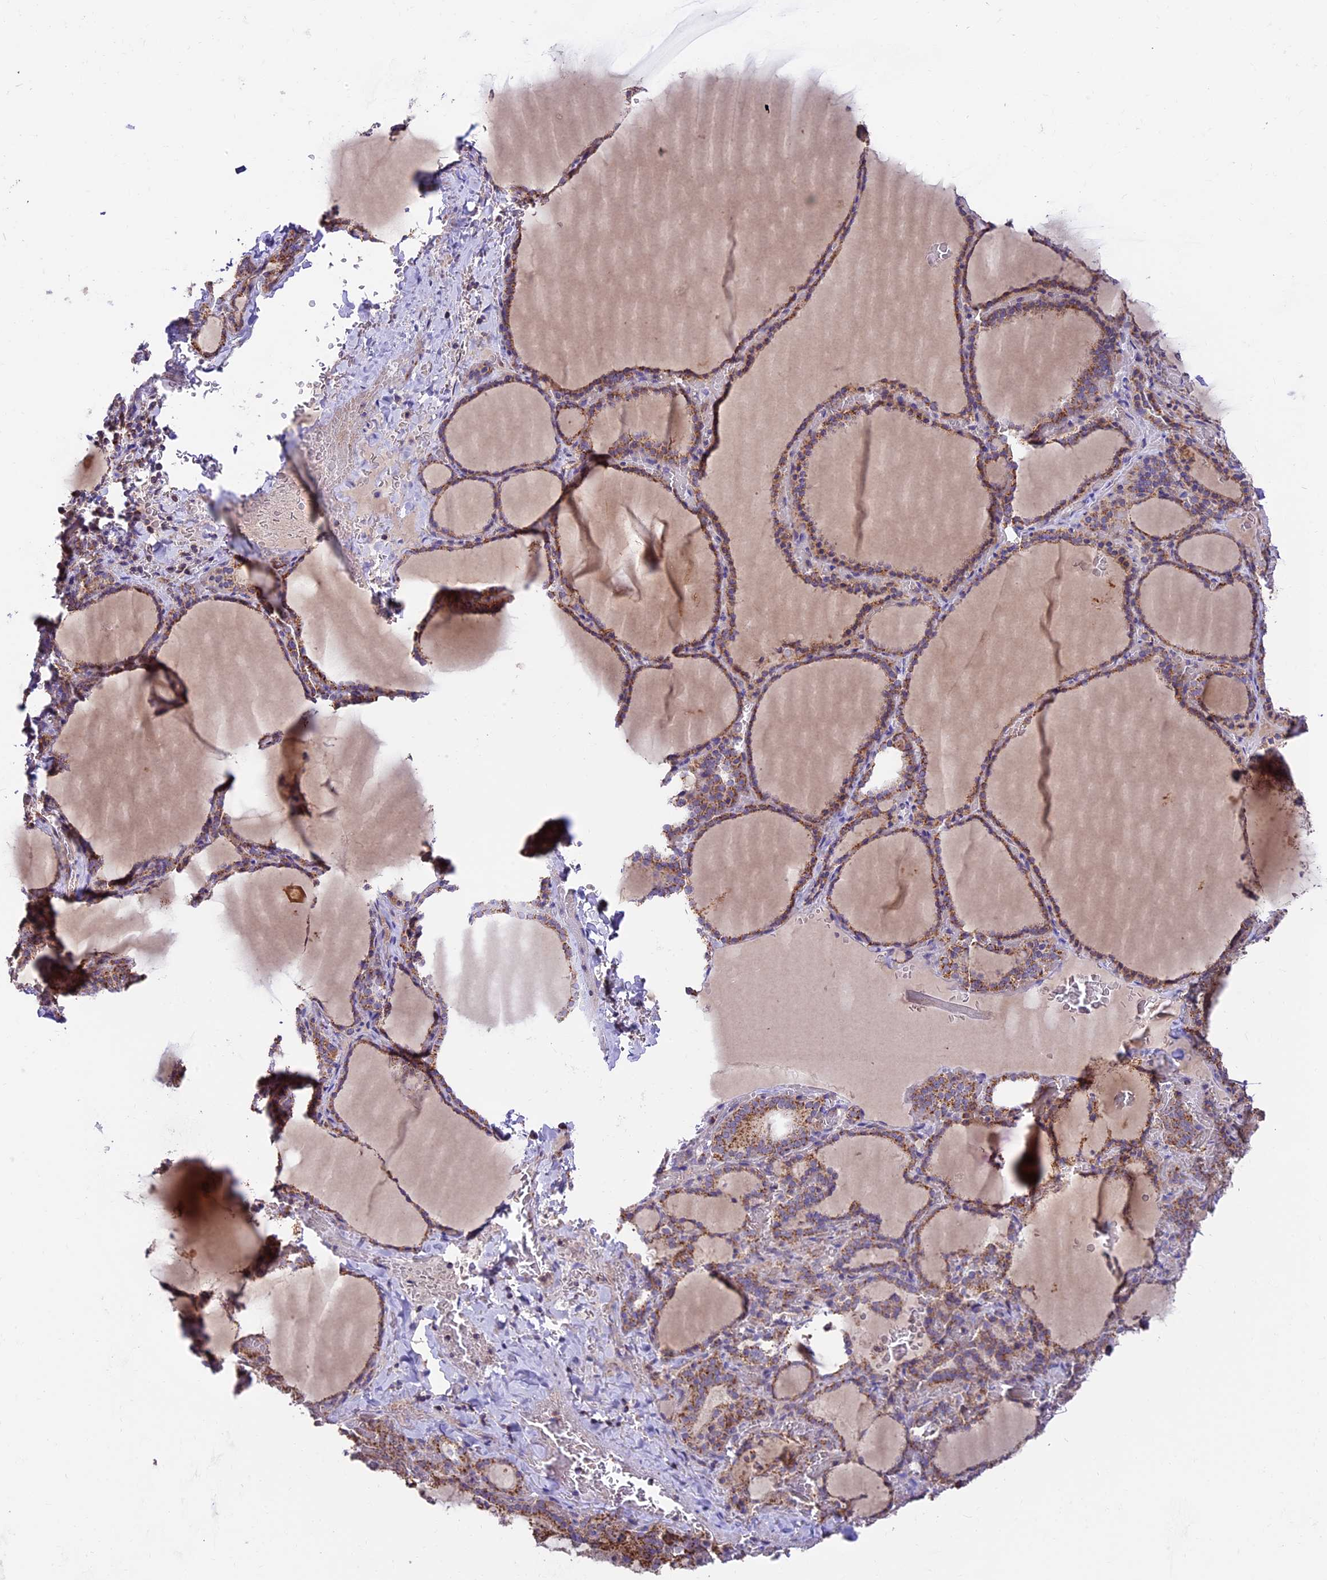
{"staining": {"intensity": "moderate", "quantity": ">75%", "location": "cytoplasmic/membranous"}, "tissue": "thyroid gland", "cell_type": "Glandular cells", "image_type": "normal", "snomed": [{"axis": "morphology", "description": "Normal tissue, NOS"}, {"axis": "topography", "description": "Thyroid gland"}], "caption": "This micrograph shows benign thyroid gland stained with immunohistochemistry (IHC) to label a protein in brown. The cytoplasmic/membranous of glandular cells show moderate positivity for the protein. Nuclei are counter-stained blue.", "gene": "NDUFA8", "patient": {"sex": "female", "age": 39}}